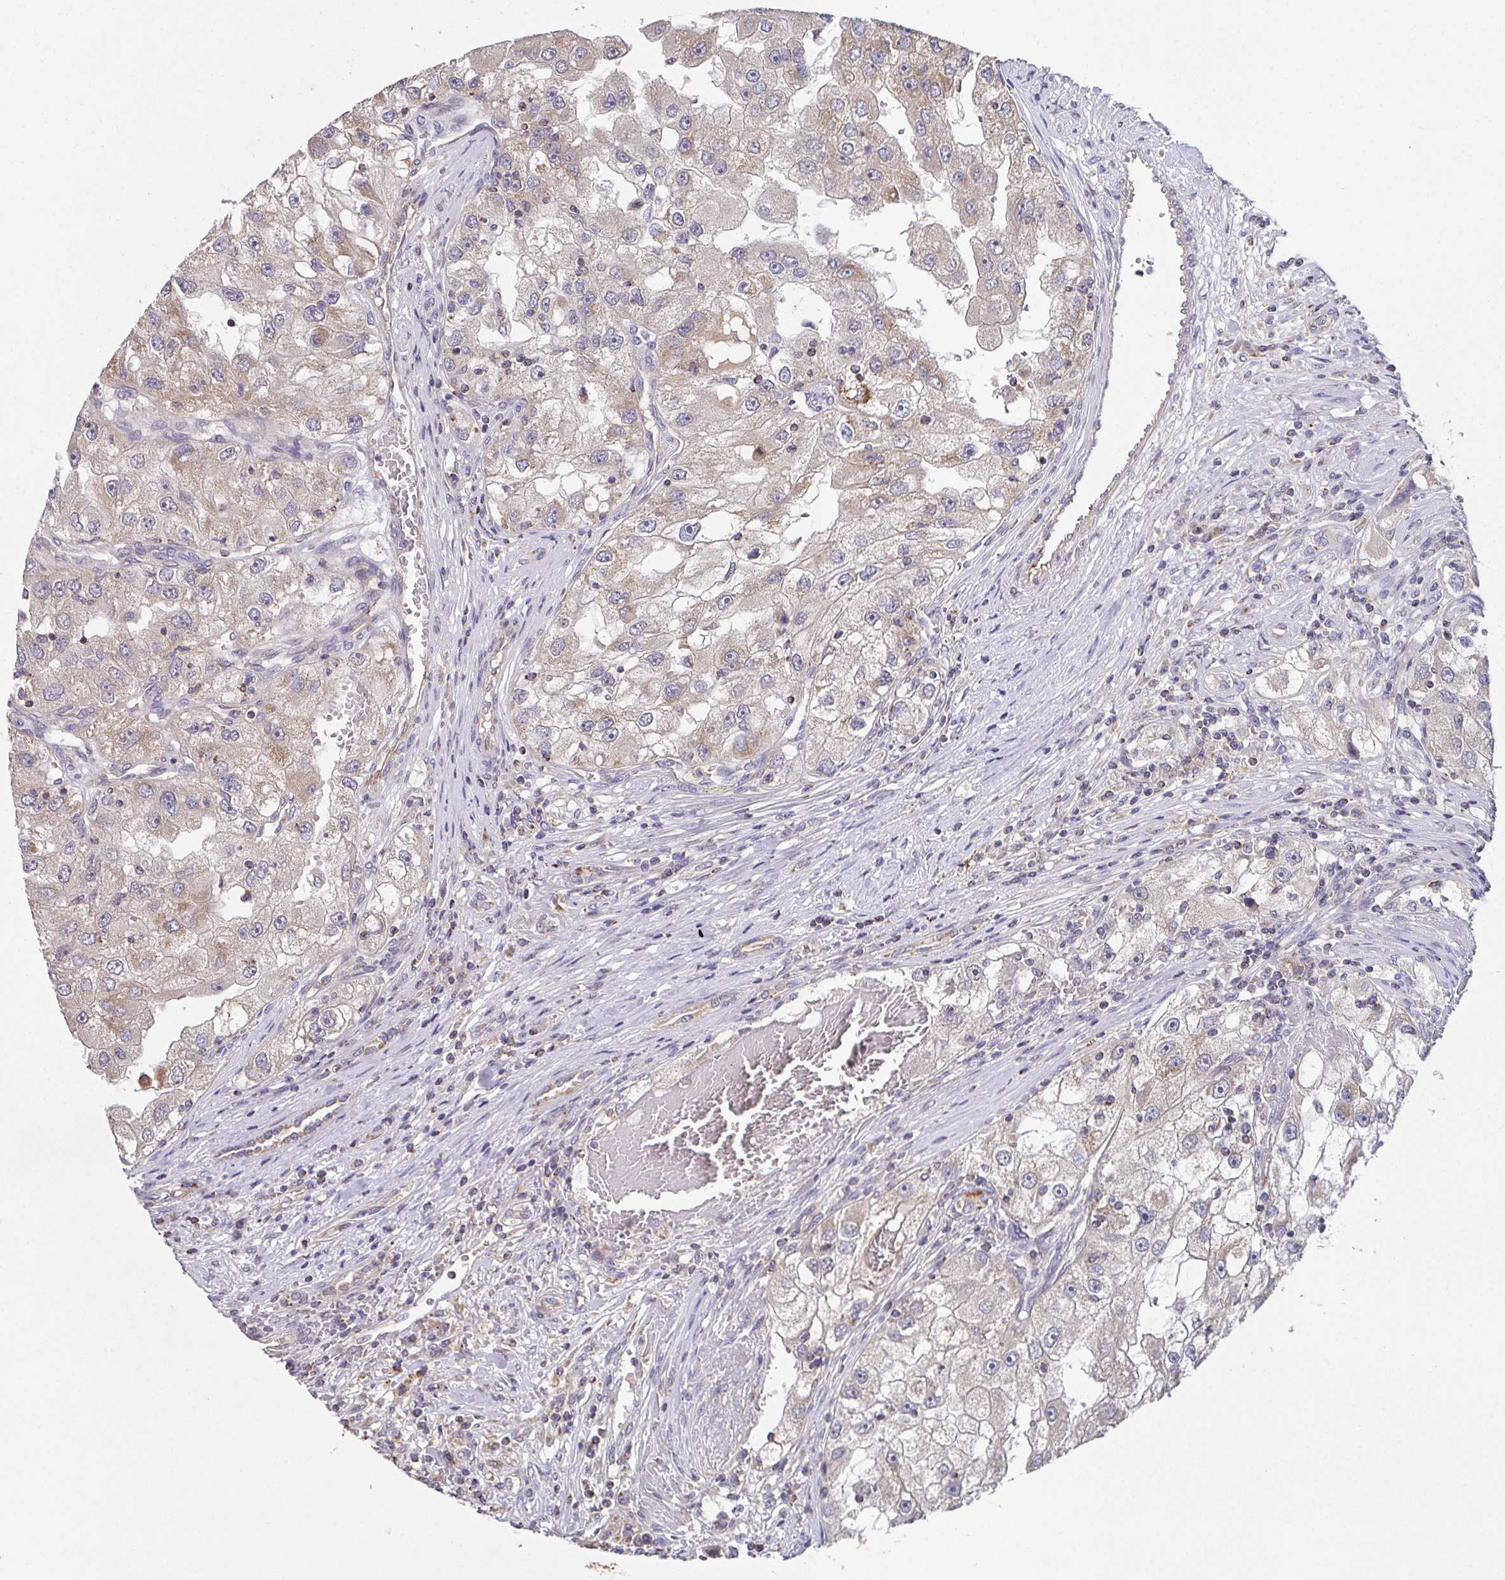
{"staining": {"intensity": "weak", "quantity": "25%-75%", "location": "cytoplasmic/membranous"}, "tissue": "renal cancer", "cell_type": "Tumor cells", "image_type": "cancer", "snomed": [{"axis": "morphology", "description": "Adenocarcinoma, NOS"}, {"axis": "topography", "description": "Kidney"}], "caption": "Weak cytoplasmic/membranous protein staining is appreciated in about 25%-75% of tumor cells in adenocarcinoma (renal). (Brightfield microscopy of DAB IHC at high magnification).", "gene": "MT-ND3", "patient": {"sex": "male", "age": 63}}